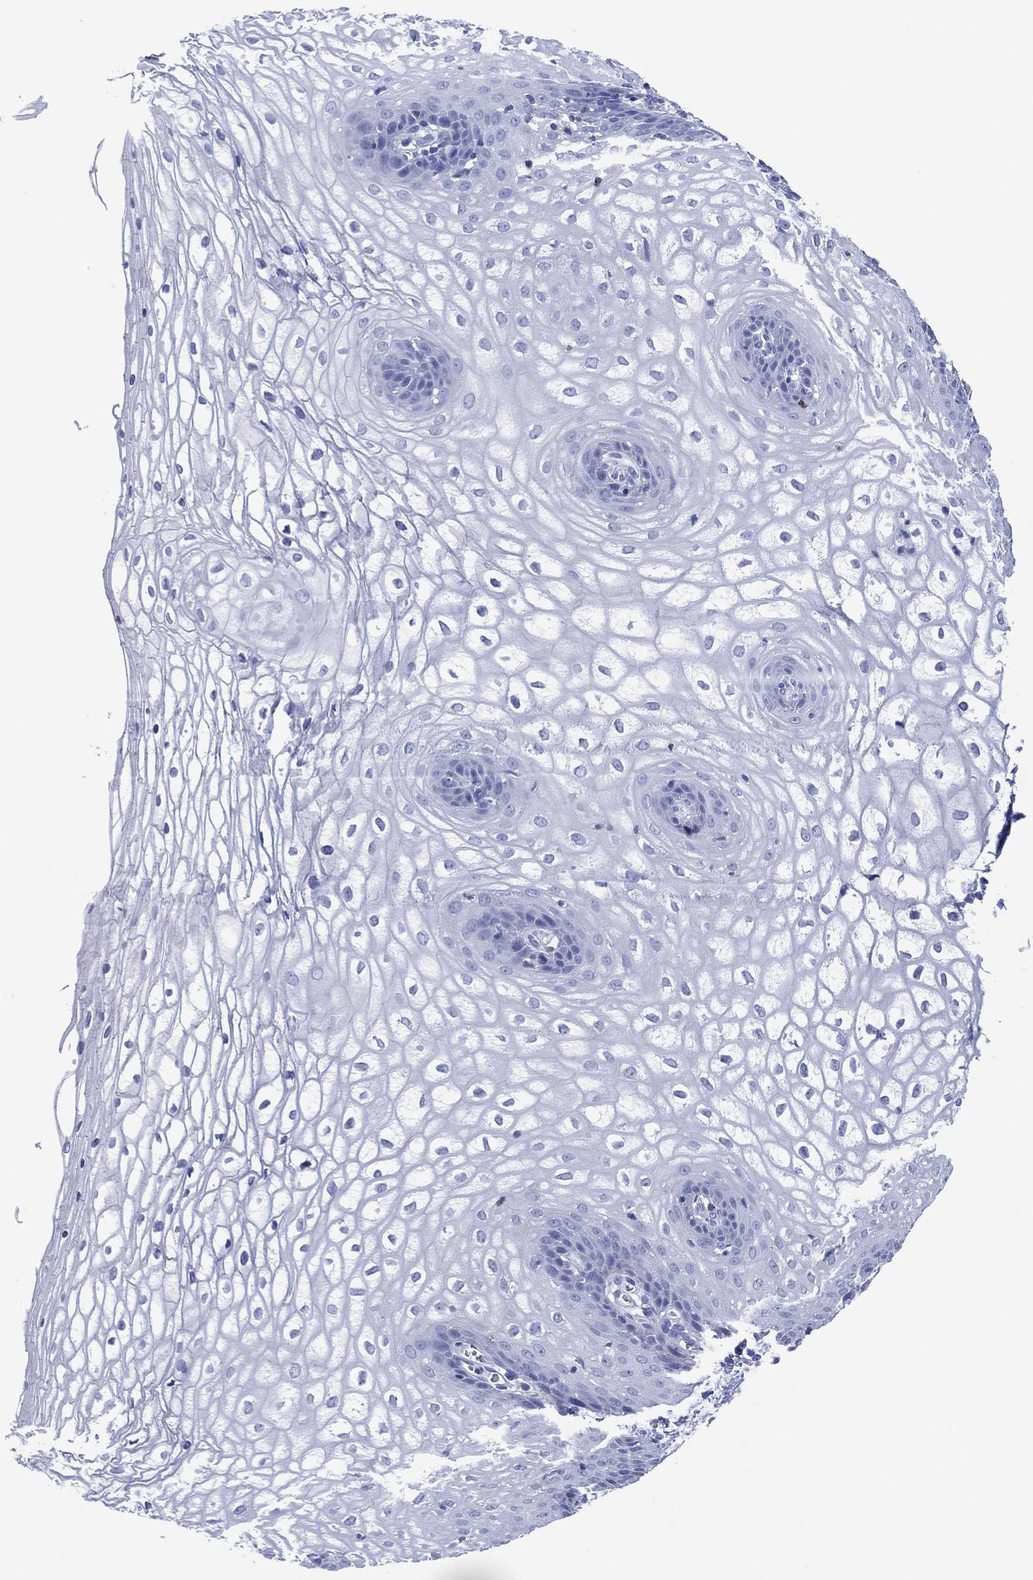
{"staining": {"intensity": "negative", "quantity": "none", "location": "none"}, "tissue": "vagina", "cell_type": "Squamous epithelial cells", "image_type": "normal", "snomed": [{"axis": "morphology", "description": "Normal tissue, NOS"}, {"axis": "topography", "description": "Vagina"}], "caption": "High magnification brightfield microscopy of normal vagina stained with DAB (3,3'-diaminobenzidine) (brown) and counterstained with hematoxylin (blue): squamous epithelial cells show no significant staining.", "gene": "DPP4", "patient": {"sex": "female", "age": 34}}